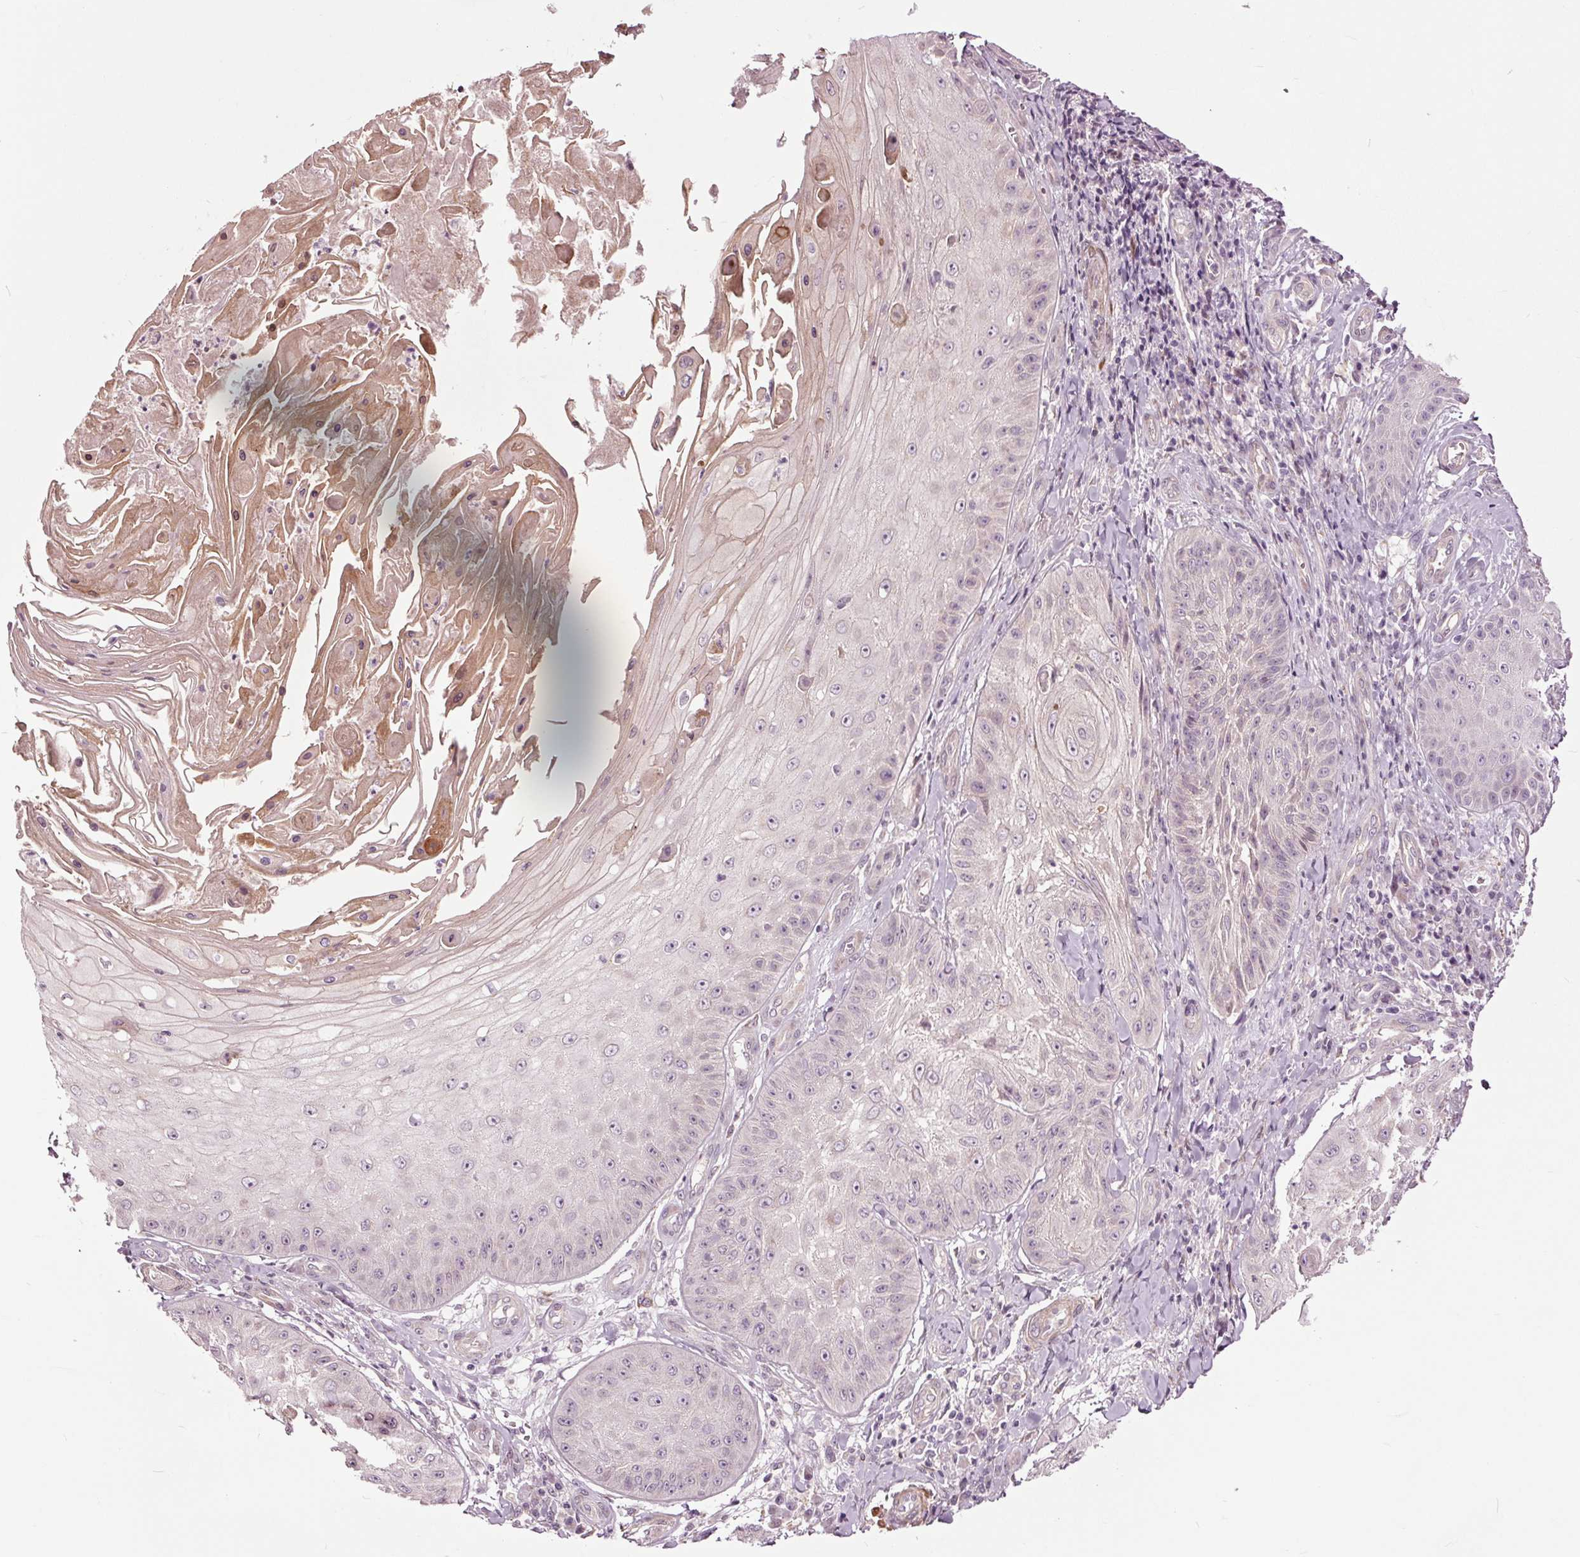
{"staining": {"intensity": "weak", "quantity": "<25%", "location": "nuclear"}, "tissue": "skin cancer", "cell_type": "Tumor cells", "image_type": "cancer", "snomed": [{"axis": "morphology", "description": "Squamous cell carcinoma, NOS"}, {"axis": "topography", "description": "Skin"}], "caption": "A micrograph of human squamous cell carcinoma (skin) is negative for staining in tumor cells.", "gene": "HAUS5", "patient": {"sex": "male", "age": 70}}